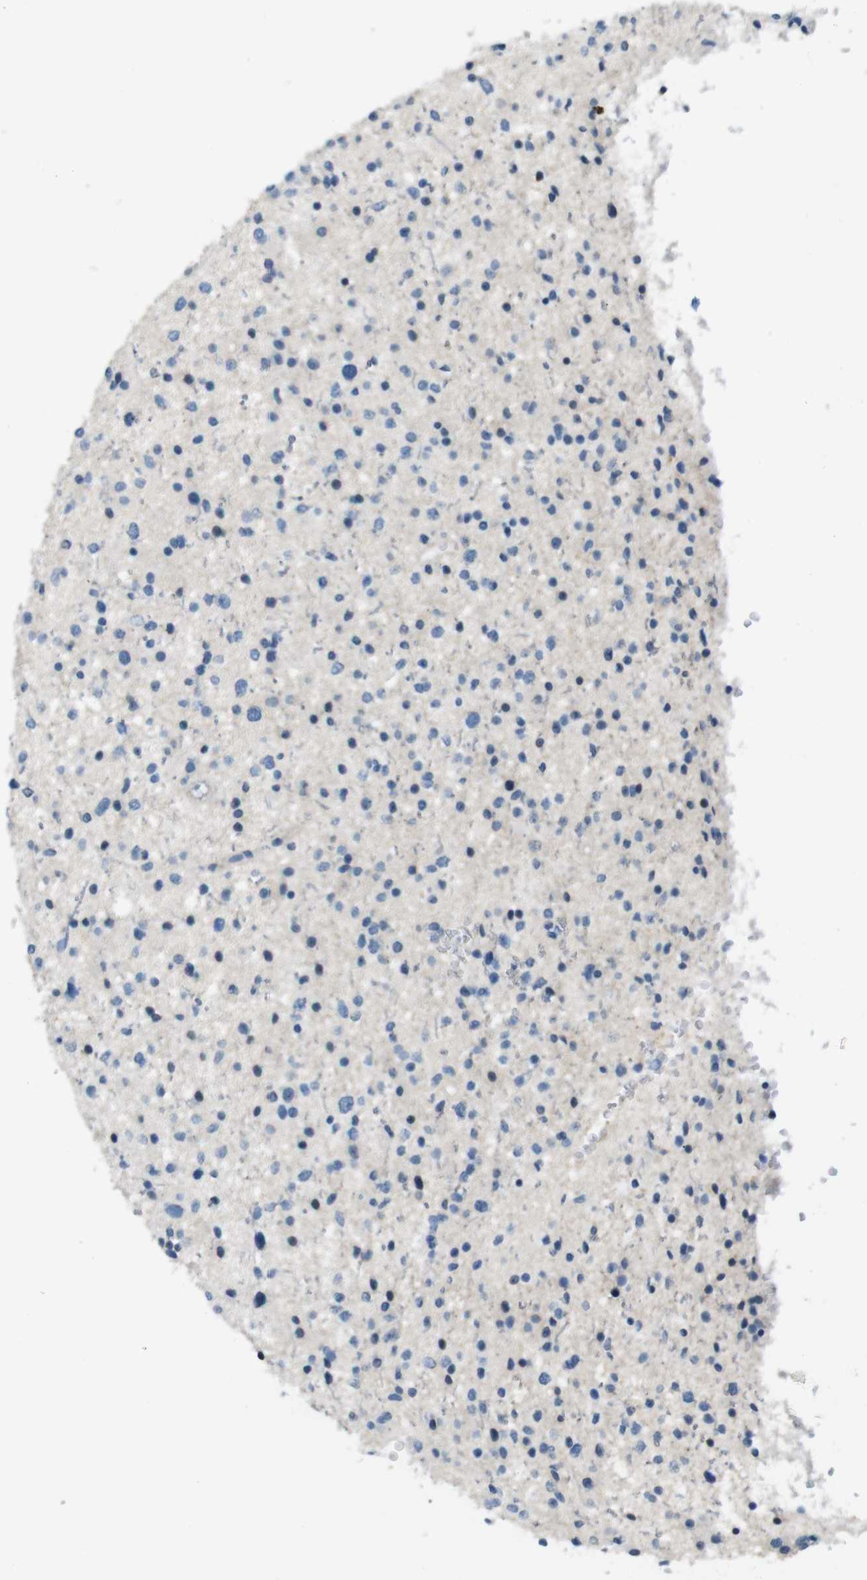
{"staining": {"intensity": "negative", "quantity": "none", "location": "none"}, "tissue": "glioma", "cell_type": "Tumor cells", "image_type": "cancer", "snomed": [{"axis": "morphology", "description": "Glioma, malignant, Low grade"}, {"axis": "topography", "description": "Brain"}], "caption": "This is a micrograph of immunohistochemistry (IHC) staining of low-grade glioma (malignant), which shows no positivity in tumor cells. (Stains: DAB (3,3'-diaminobenzidine) IHC with hematoxylin counter stain, Microscopy: brightfield microscopy at high magnification).", "gene": "HRH2", "patient": {"sex": "female", "age": 37}}